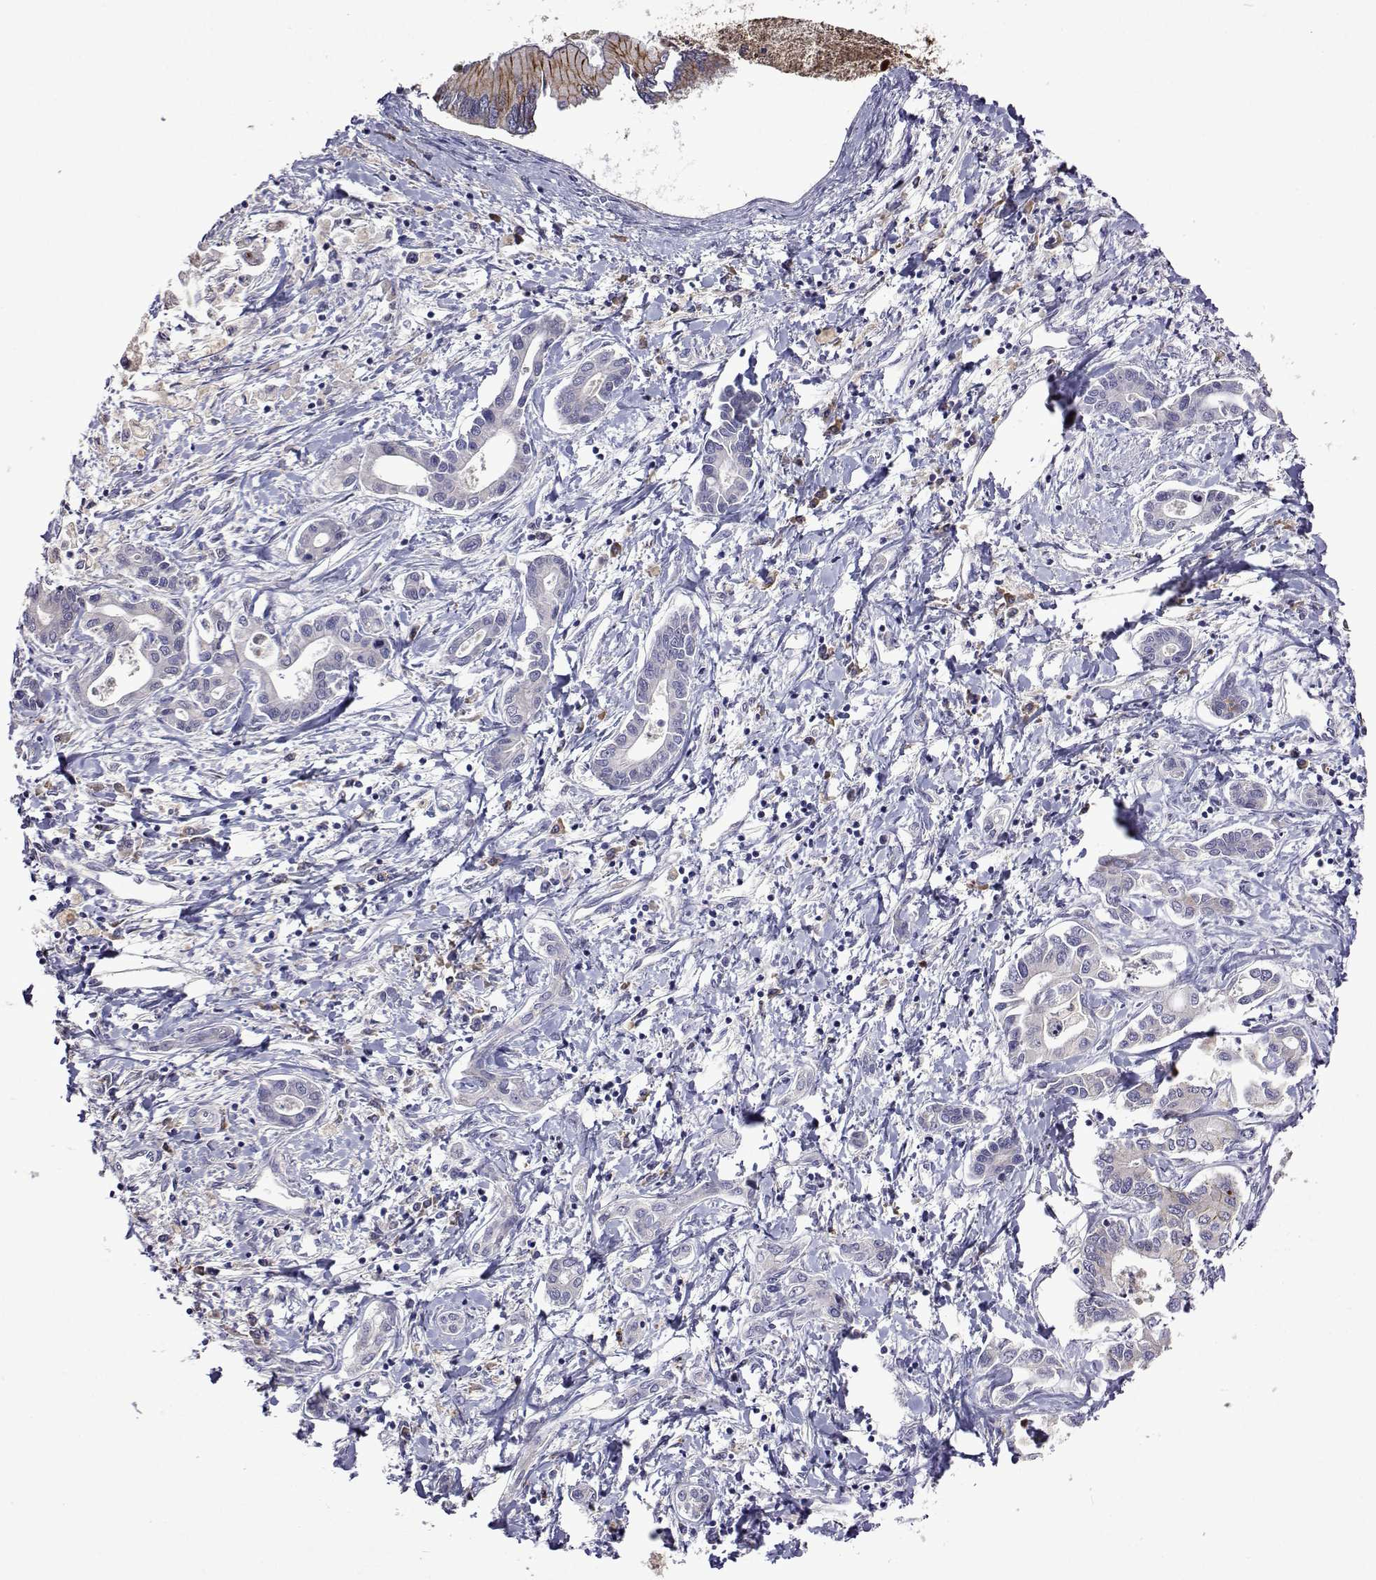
{"staining": {"intensity": "negative", "quantity": "none", "location": "none"}, "tissue": "liver cancer", "cell_type": "Tumor cells", "image_type": "cancer", "snomed": [{"axis": "morphology", "description": "Cholangiocarcinoma"}, {"axis": "topography", "description": "Liver"}], "caption": "Cholangiocarcinoma (liver) was stained to show a protein in brown. There is no significant positivity in tumor cells. (Immunohistochemistry, brightfield microscopy, high magnification).", "gene": "SULT2A1", "patient": {"sex": "male", "age": 66}}